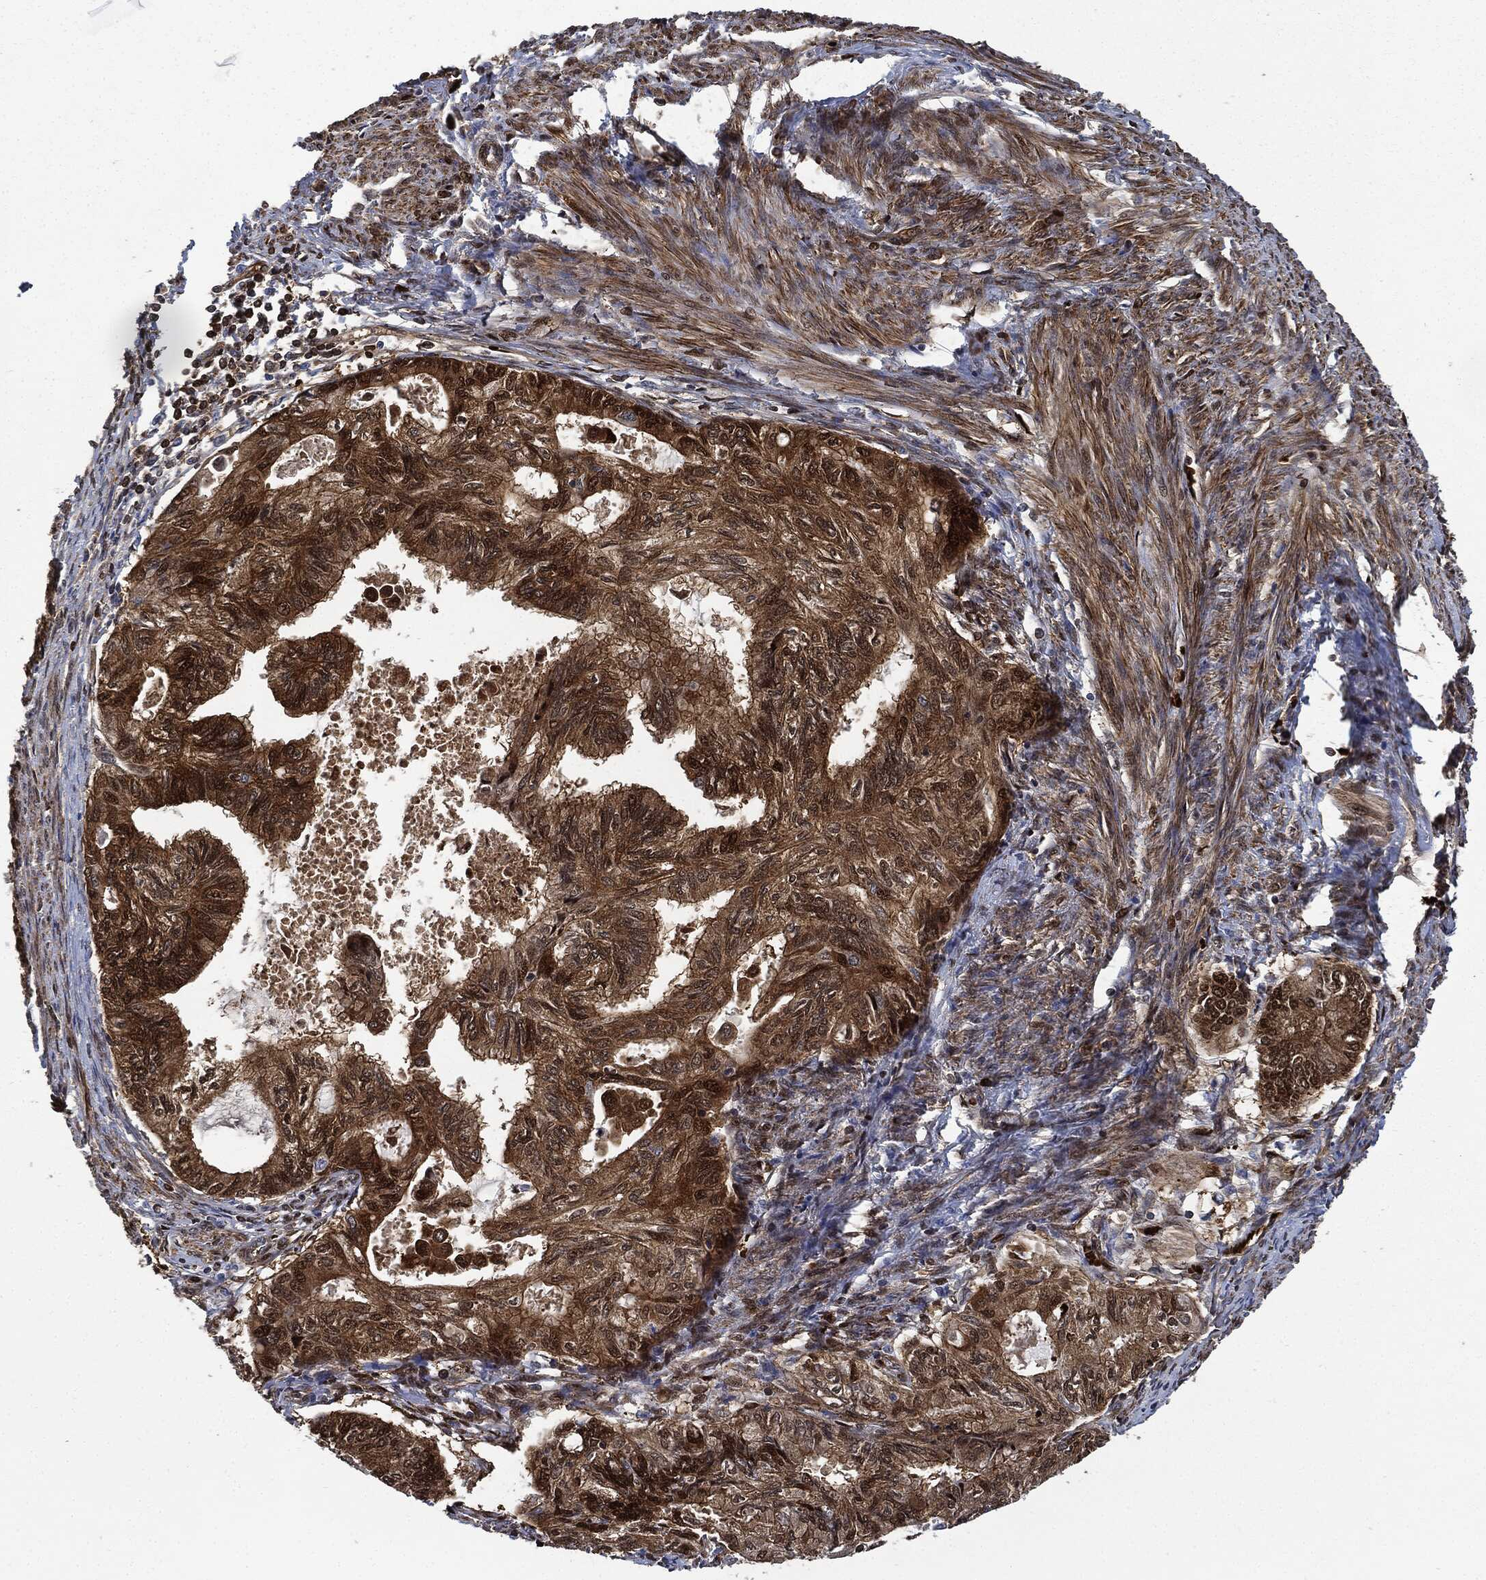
{"staining": {"intensity": "strong", "quantity": ">75%", "location": "cytoplasmic/membranous"}, "tissue": "endometrial cancer", "cell_type": "Tumor cells", "image_type": "cancer", "snomed": [{"axis": "morphology", "description": "Adenocarcinoma, NOS"}, {"axis": "topography", "description": "Endometrium"}], "caption": "Endometrial cancer stained with immunohistochemistry displays strong cytoplasmic/membranous expression in about >75% of tumor cells.", "gene": "PRDX2", "patient": {"sex": "female", "age": 86}}